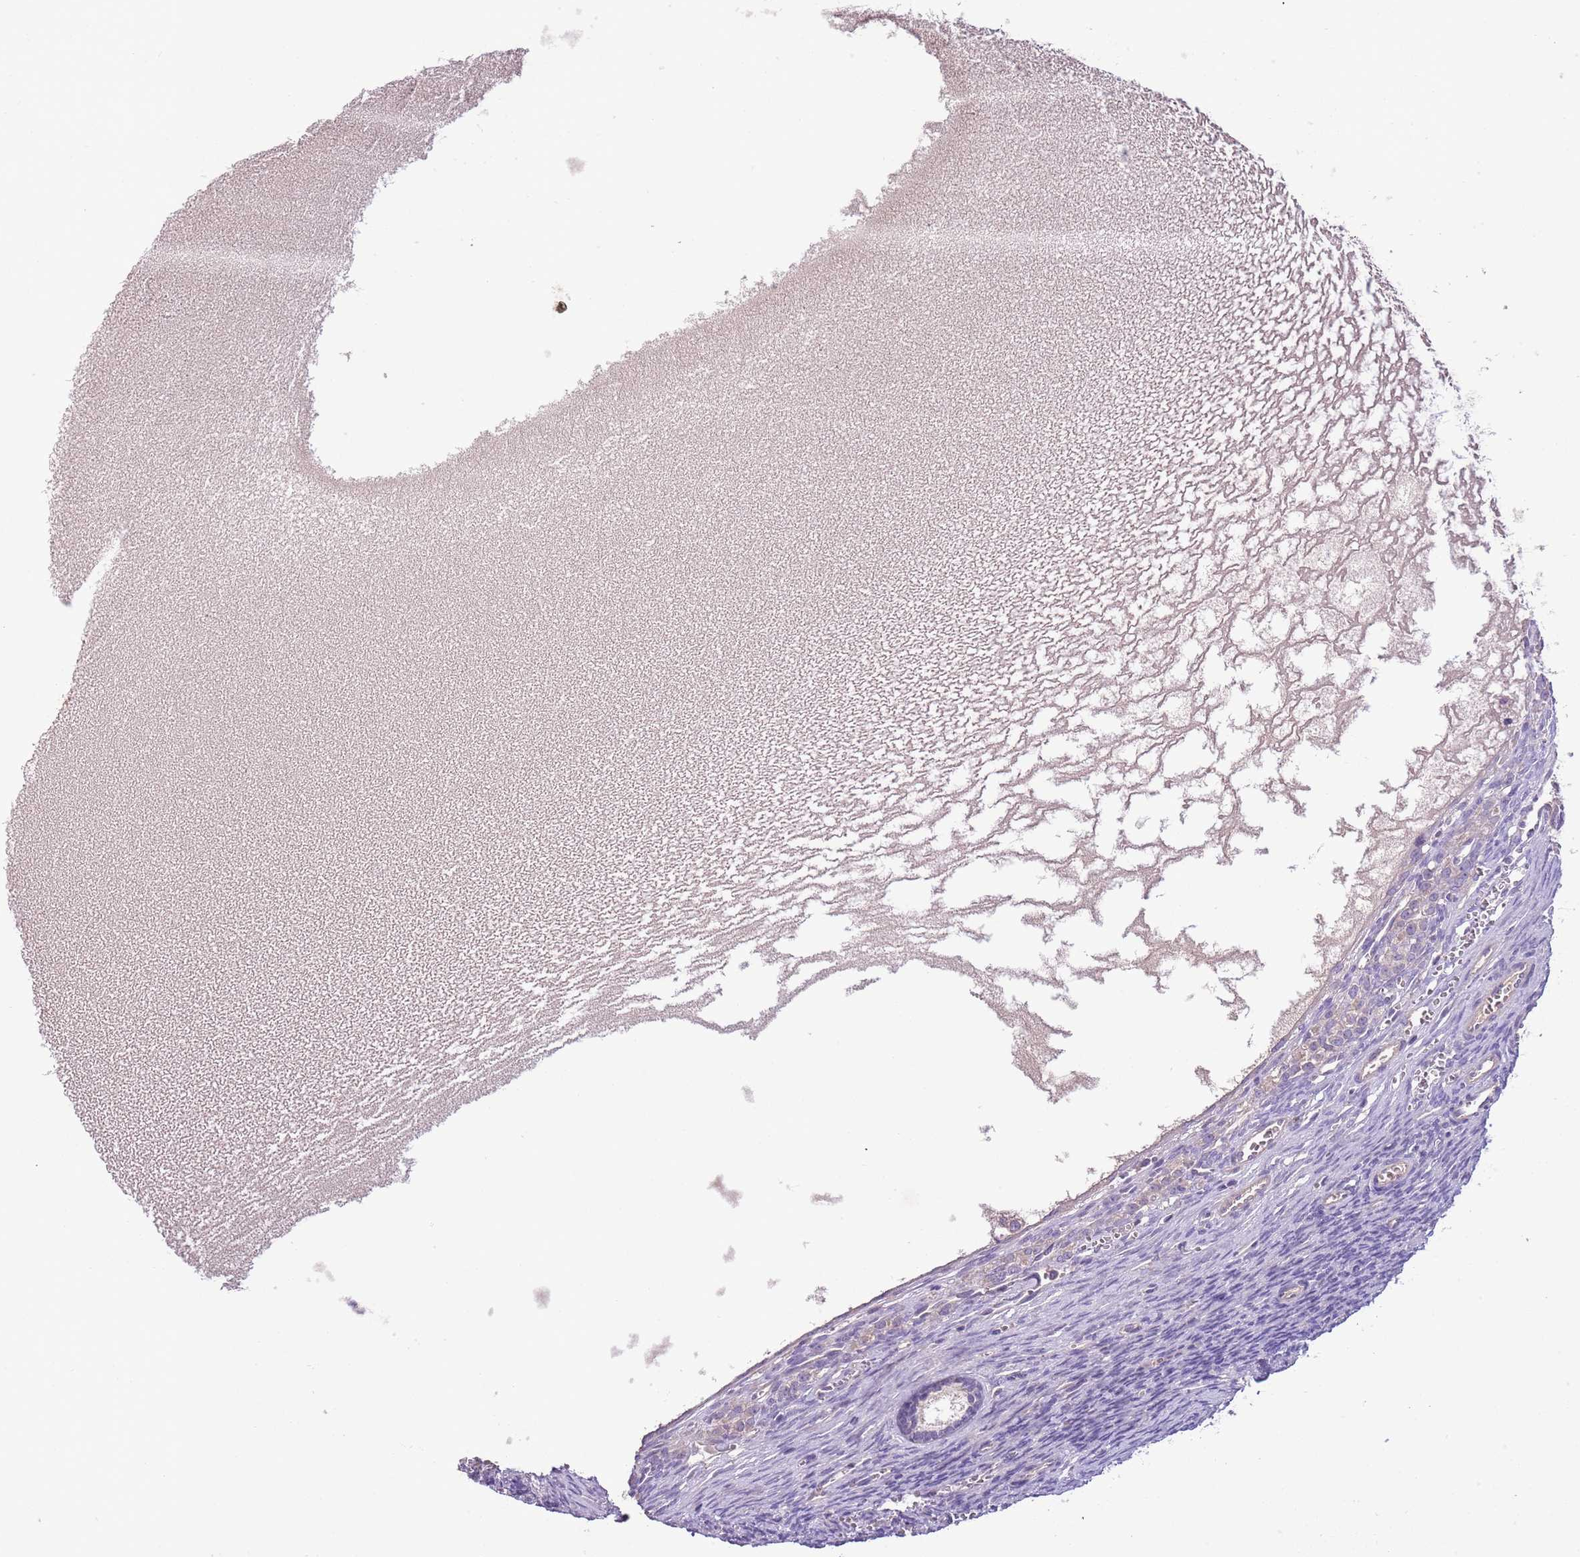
{"staining": {"intensity": "negative", "quantity": "none", "location": "none"}, "tissue": "ovary", "cell_type": "Follicle cells", "image_type": "normal", "snomed": [{"axis": "morphology", "description": "Normal tissue, NOS"}, {"axis": "topography", "description": "Ovary"}], "caption": "The photomicrograph demonstrates no significant staining in follicle cells of ovary. (DAB (3,3'-diaminobenzidine) immunohistochemistry (IHC) visualized using brightfield microscopy, high magnification).", "gene": "HES3", "patient": {"sex": "female", "age": 39}}